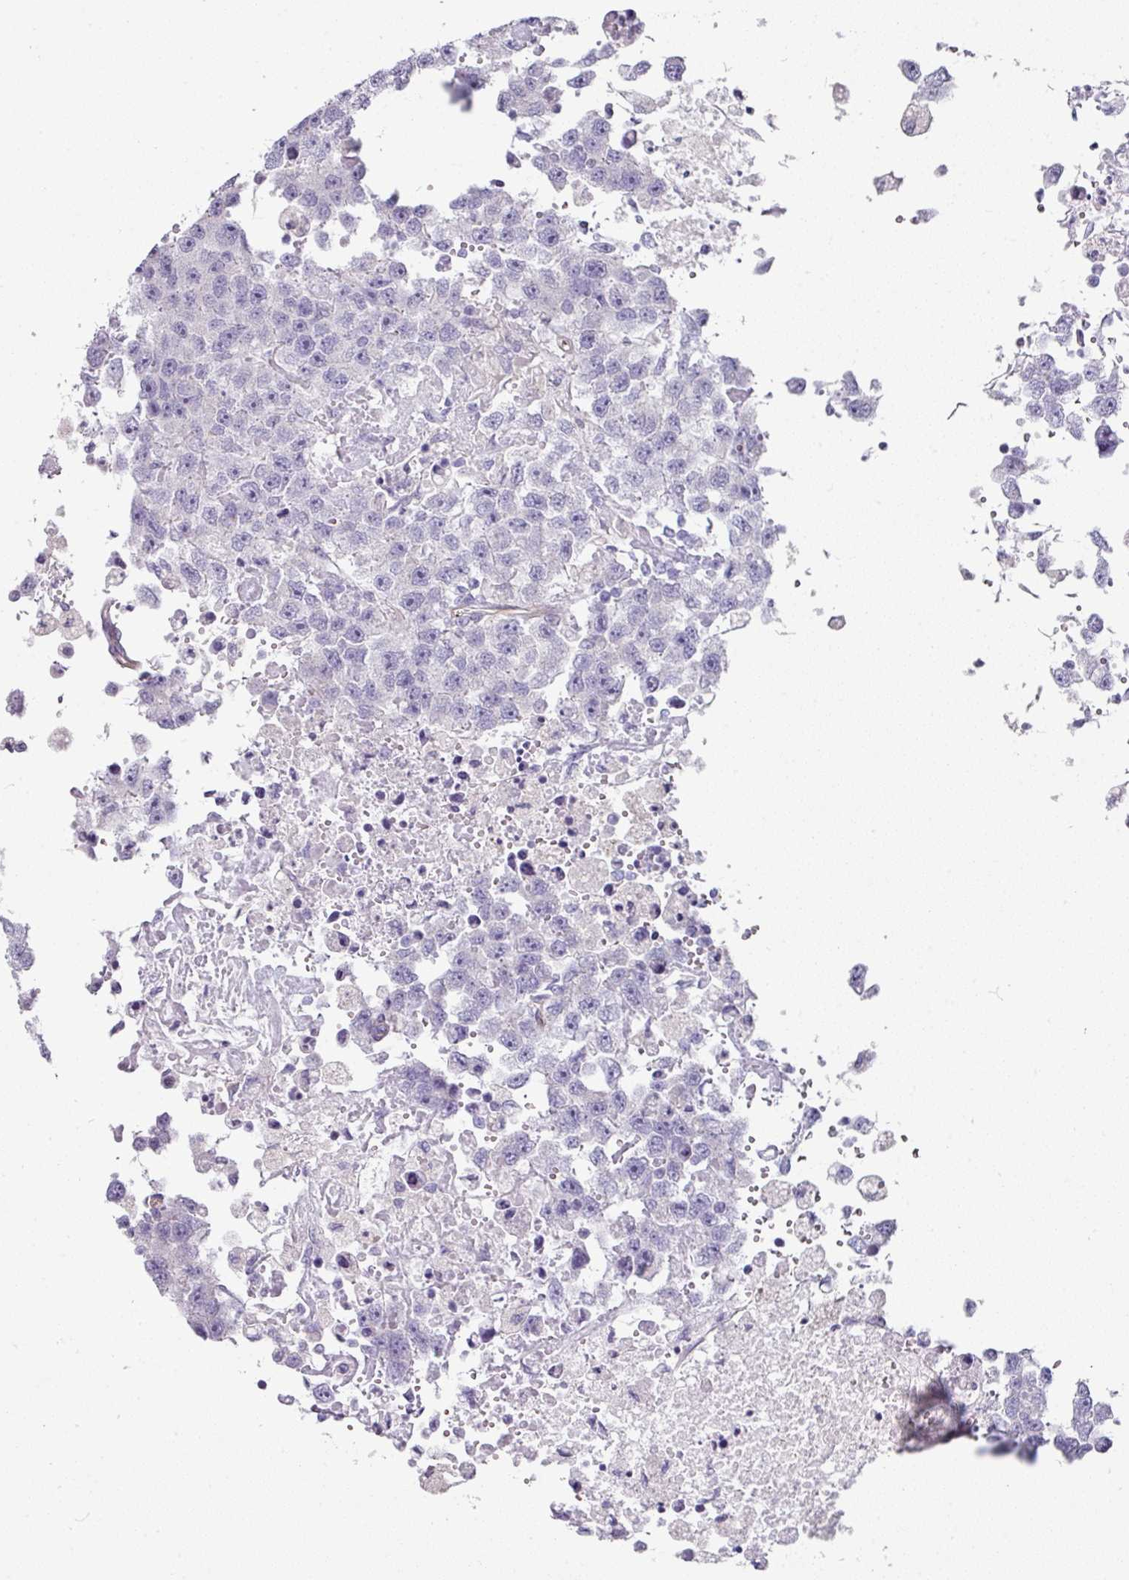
{"staining": {"intensity": "negative", "quantity": "none", "location": "none"}, "tissue": "testis cancer", "cell_type": "Tumor cells", "image_type": "cancer", "snomed": [{"axis": "morphology", "description": "Carcinoma, Embryonal, NOS"}, {"axis": "topography", "description": "Testis"}], "caption": "Tumor cells show no significant staining in testis embryonal carcinoma.", "gene": "SLC17A7", "patient": {"sex": "male", "age": 83}}